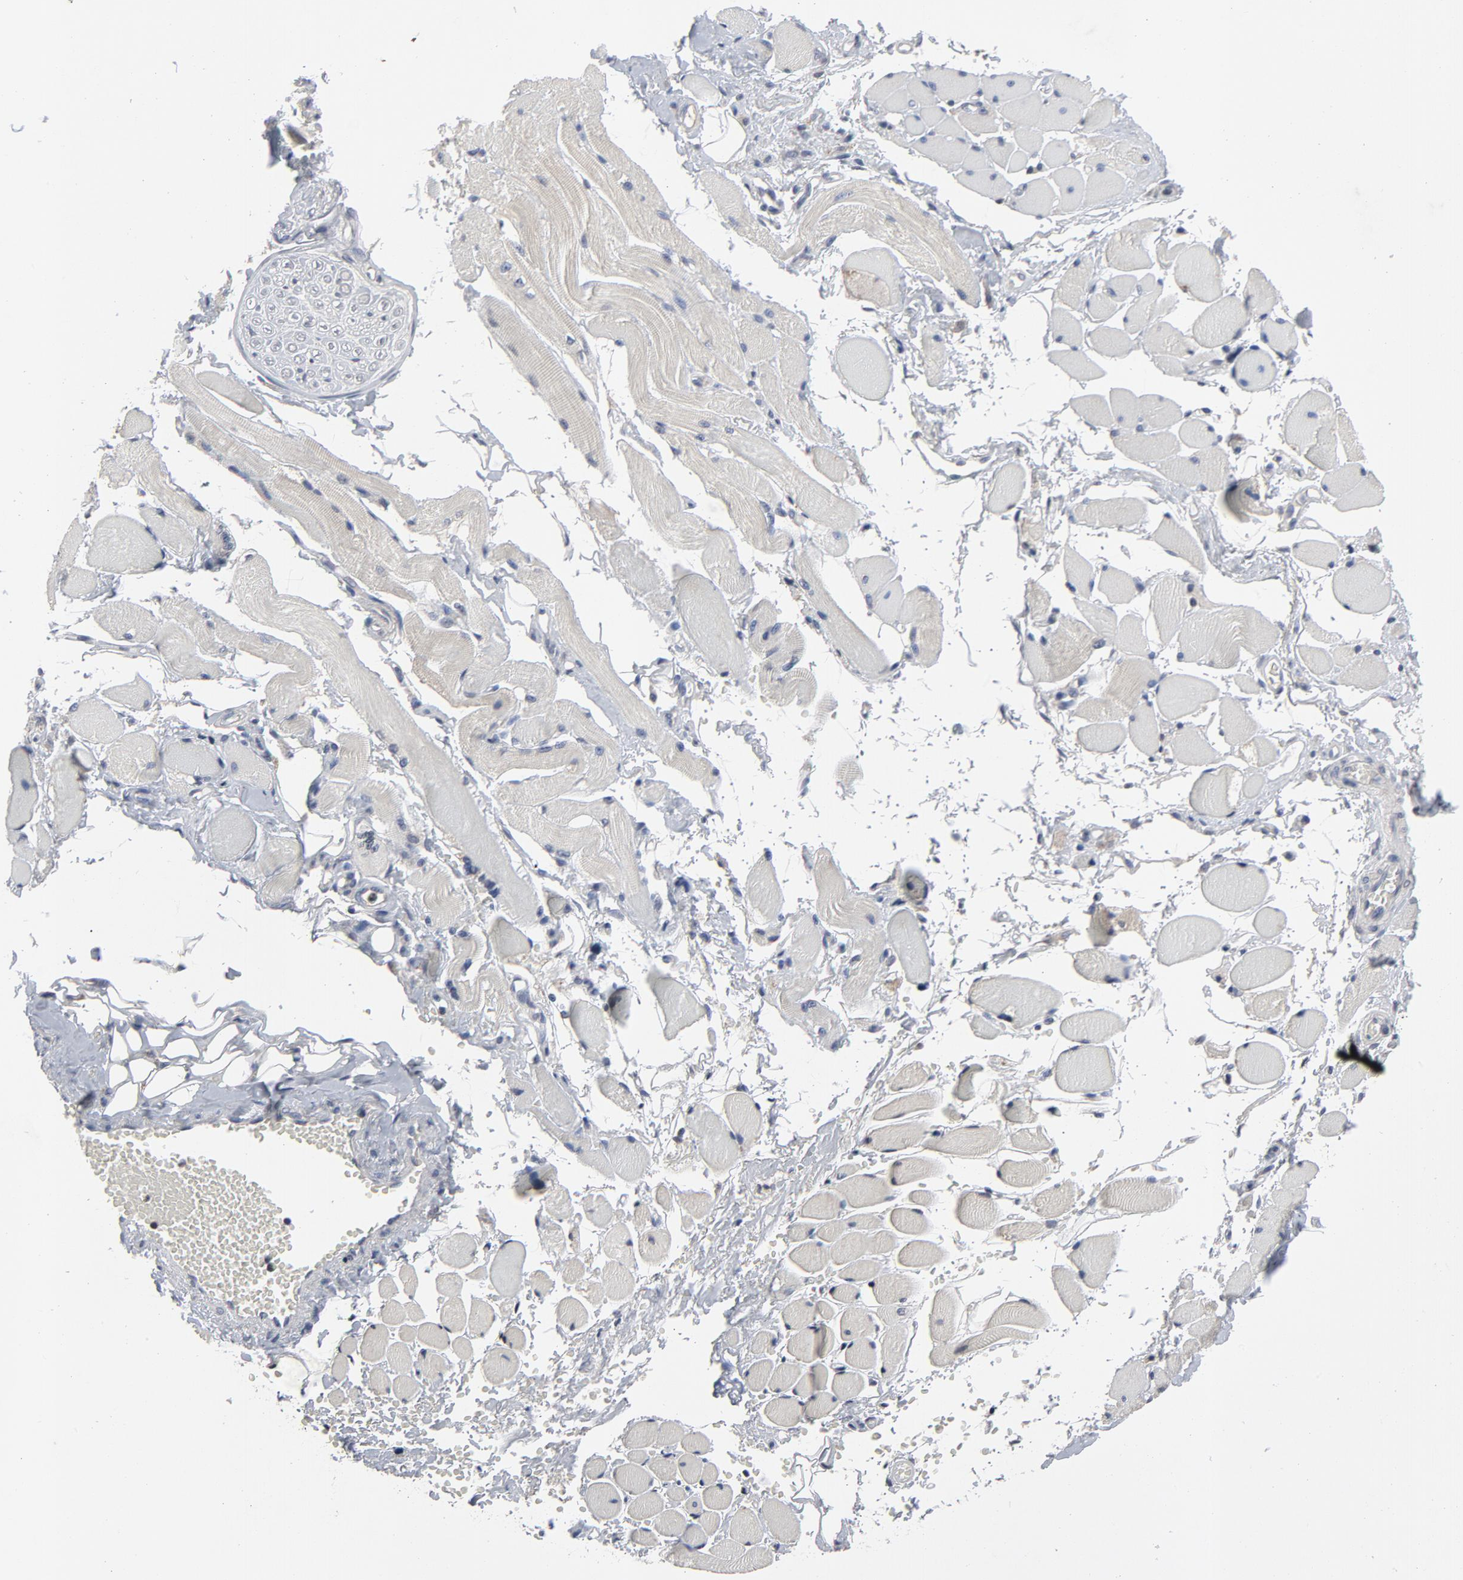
{"staining": {"intensity": "negative", "quantity": "none", "location": "none"}, "tissue": "adipose tissue", "cell_type": "Adipocytes", "image_type": "normal", "snomed": [{"axis": "morphology", "description": "Normal tissue, NOS"}, {"axis": "morphology", "description": "Squamous cell carcinoma, NOS"}, {"axis": "topography", "description": "Skeletal muscle"}, {"axis": "topography", "description": "Soft tissue"}, {"axis": "topography", "description": "Oral tissue"}], "caption": "The histopathology image demonstrates no staining of adipocytes in unremarkable adipose tissue.", "gene": "TCL1A", "patient": {"sex": "male", "age": 54}}